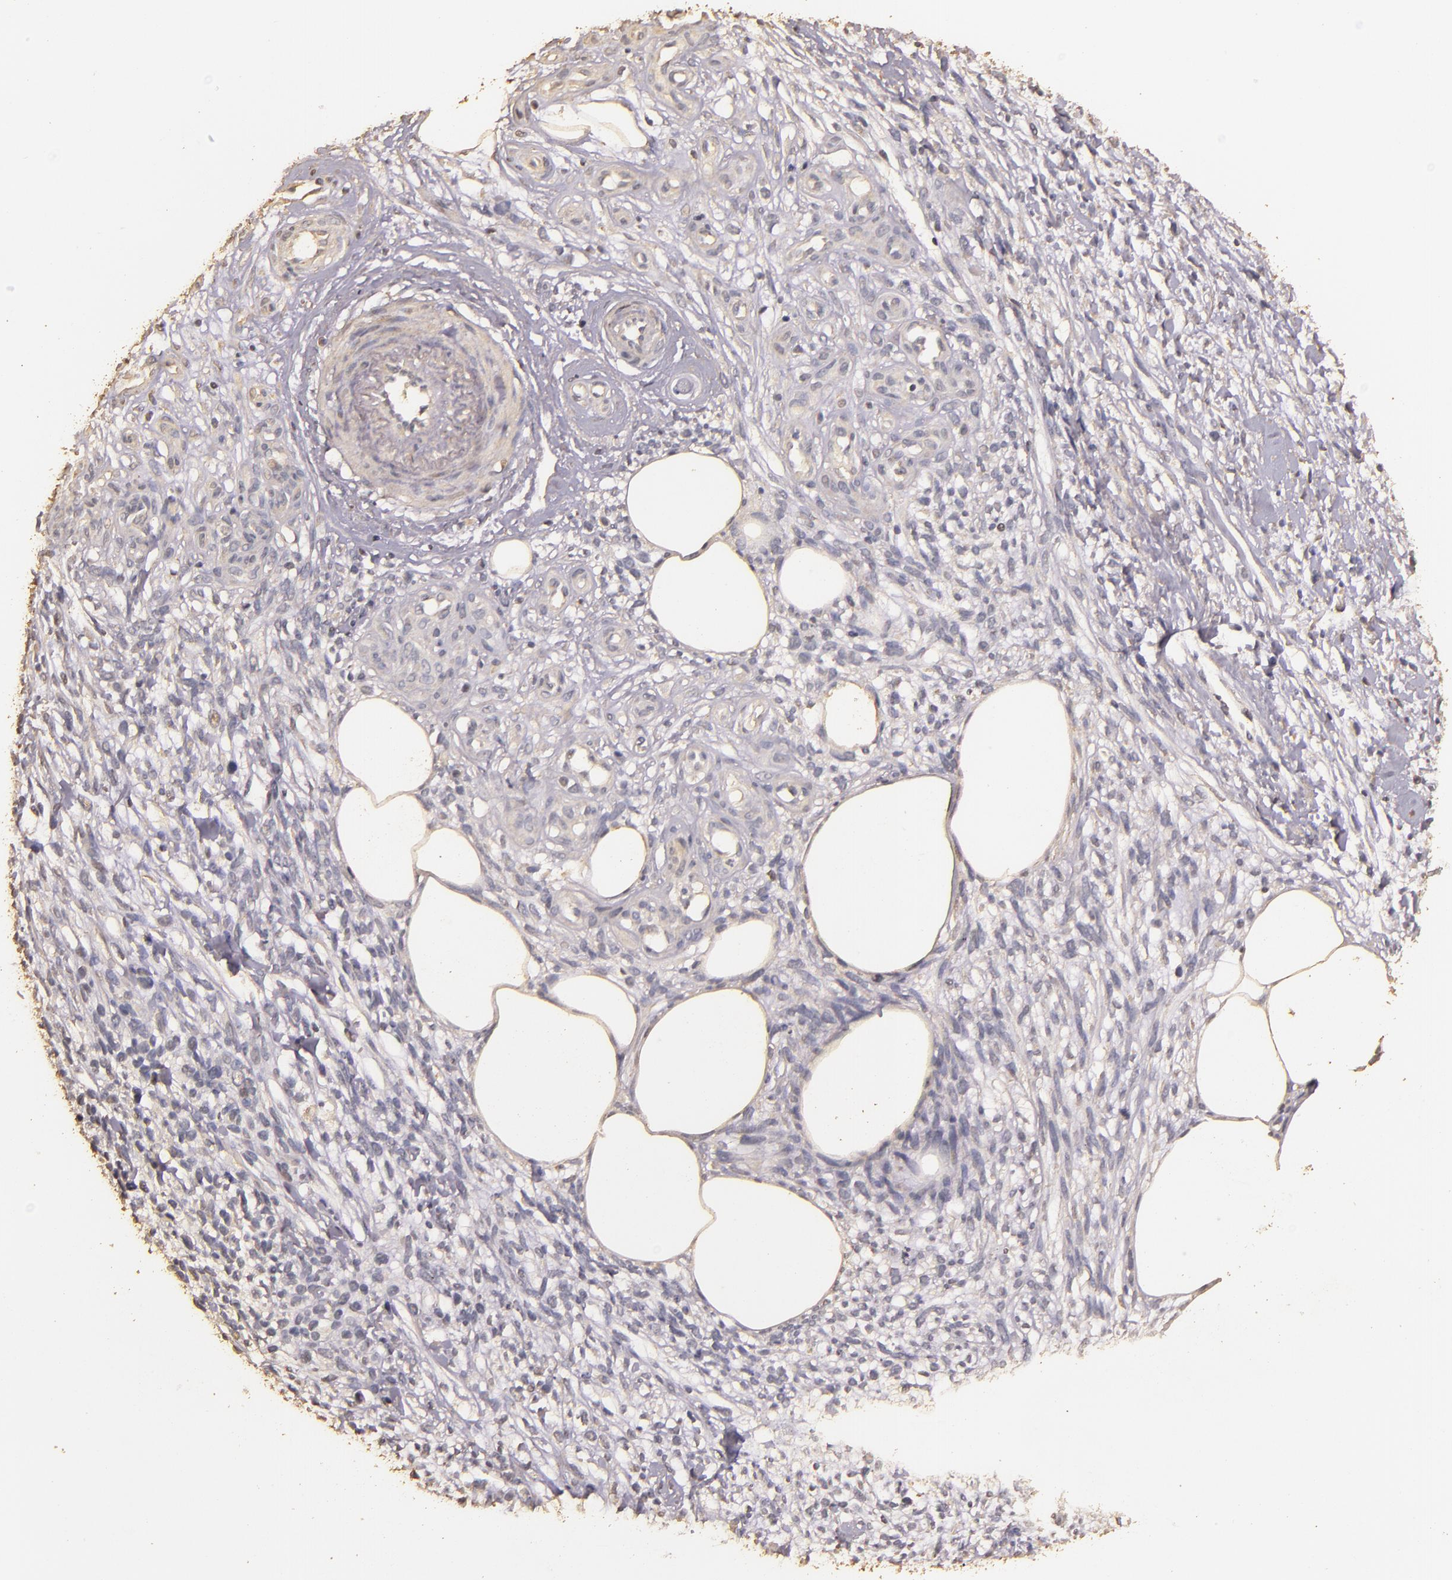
{"staining": {"intensity": "negative", "quantity": "none", "location": "none"}, "tissue": "melanoma", "cell_type": "Tumor cells", "image_type": "cancer", "snomed": [{"axis": "morphology", "description": "Malignant melanoma, NOS"}, {"axis": "topography", "description": "Skin"}], "caption": "Protein analysis of malignant melanoma displays no significant expression in tumor cells.", "gene": "BCL2L13", "patient": {"sex": "female", "age": 85}}